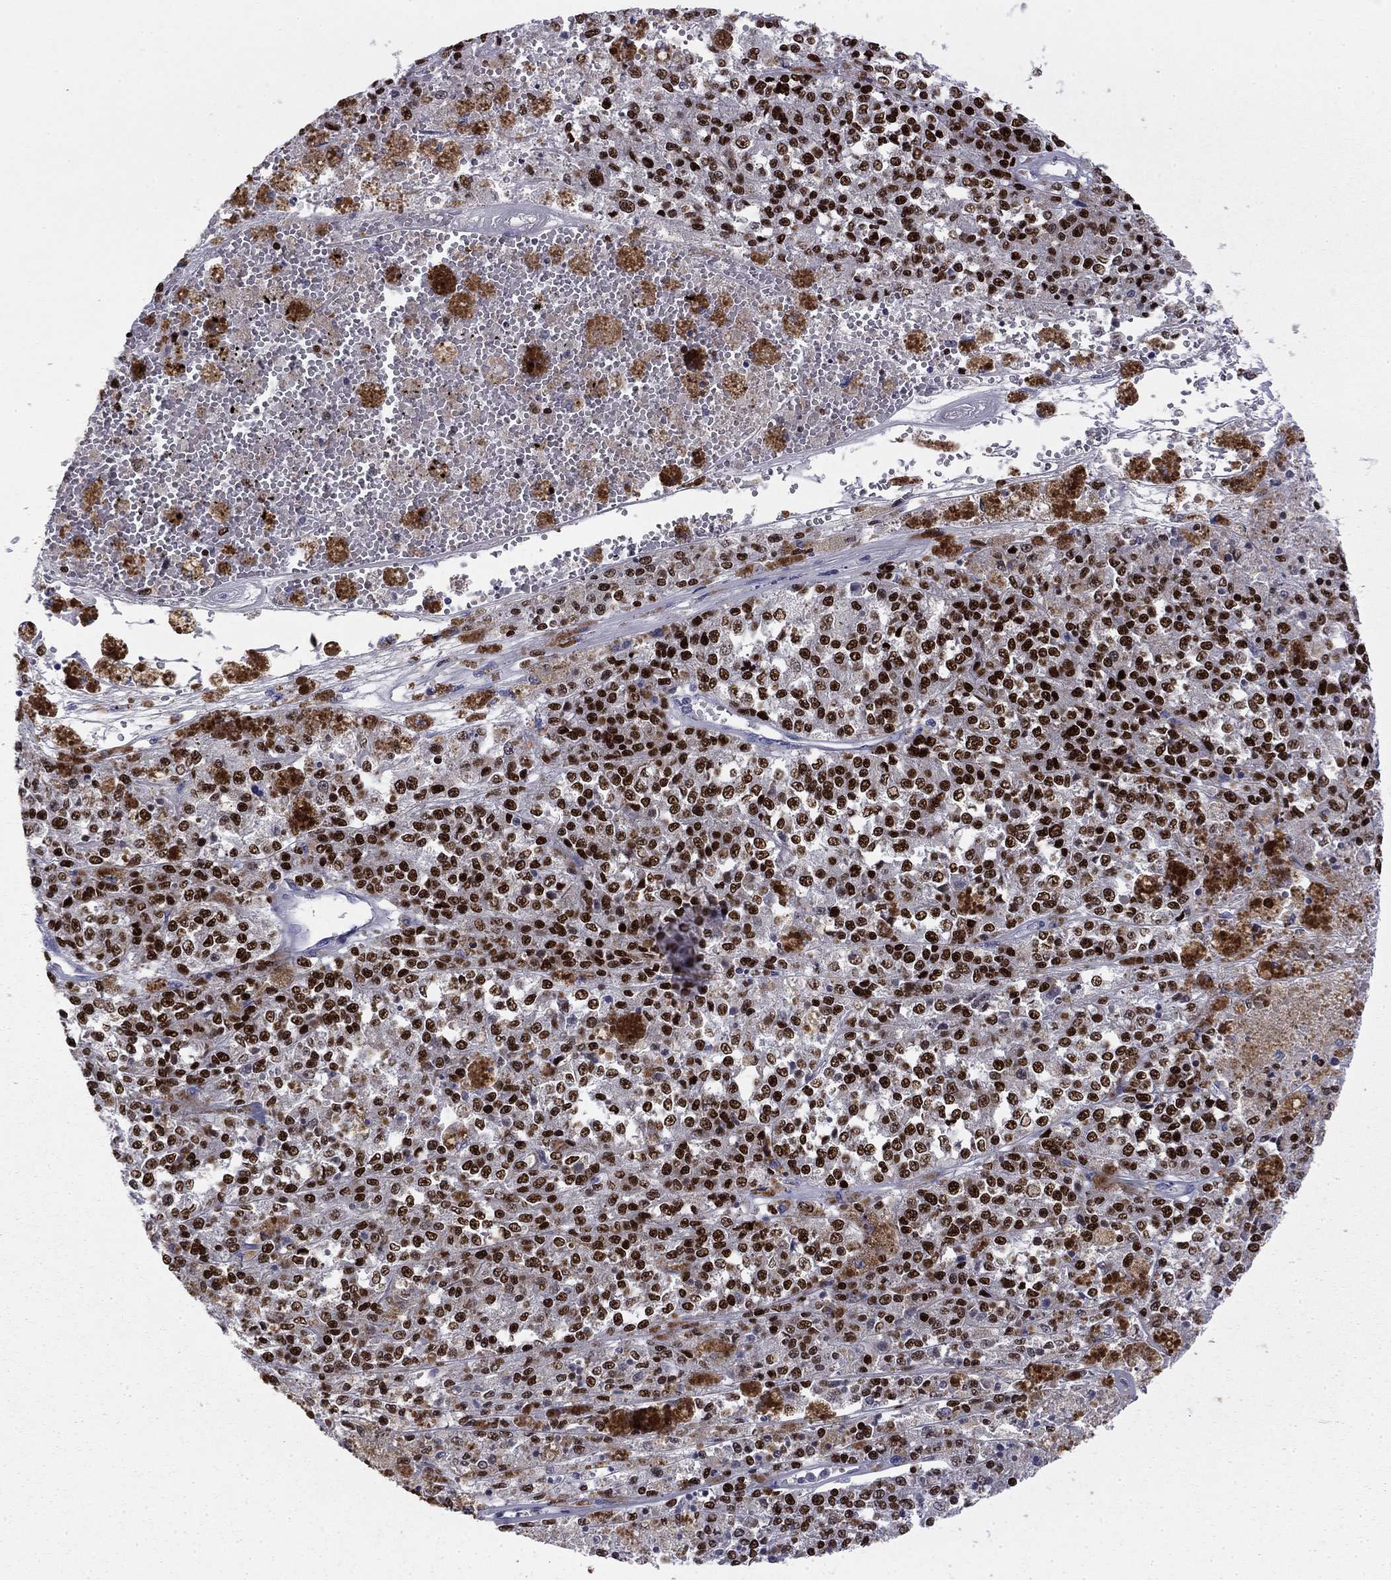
{"staining": {"intensity": "strong", "quantity": ">75%", "location": "nuclear"}, "tissue": "melanoma", "cell_type": "Tumor cells", "image_type": "cancer", "snomed": [{"axis": "morphology", "description": "Malignant melanoma, Metastatic site"}, {"axis": "topography", "description": "Lymph node"}], "caption": "IHC of melanoma exhibits high levels of strong nuclear positivity in about >75% of tumor cells.", "gene": "TFAP2B", "patient": {"sex": "female", "age": 64}}